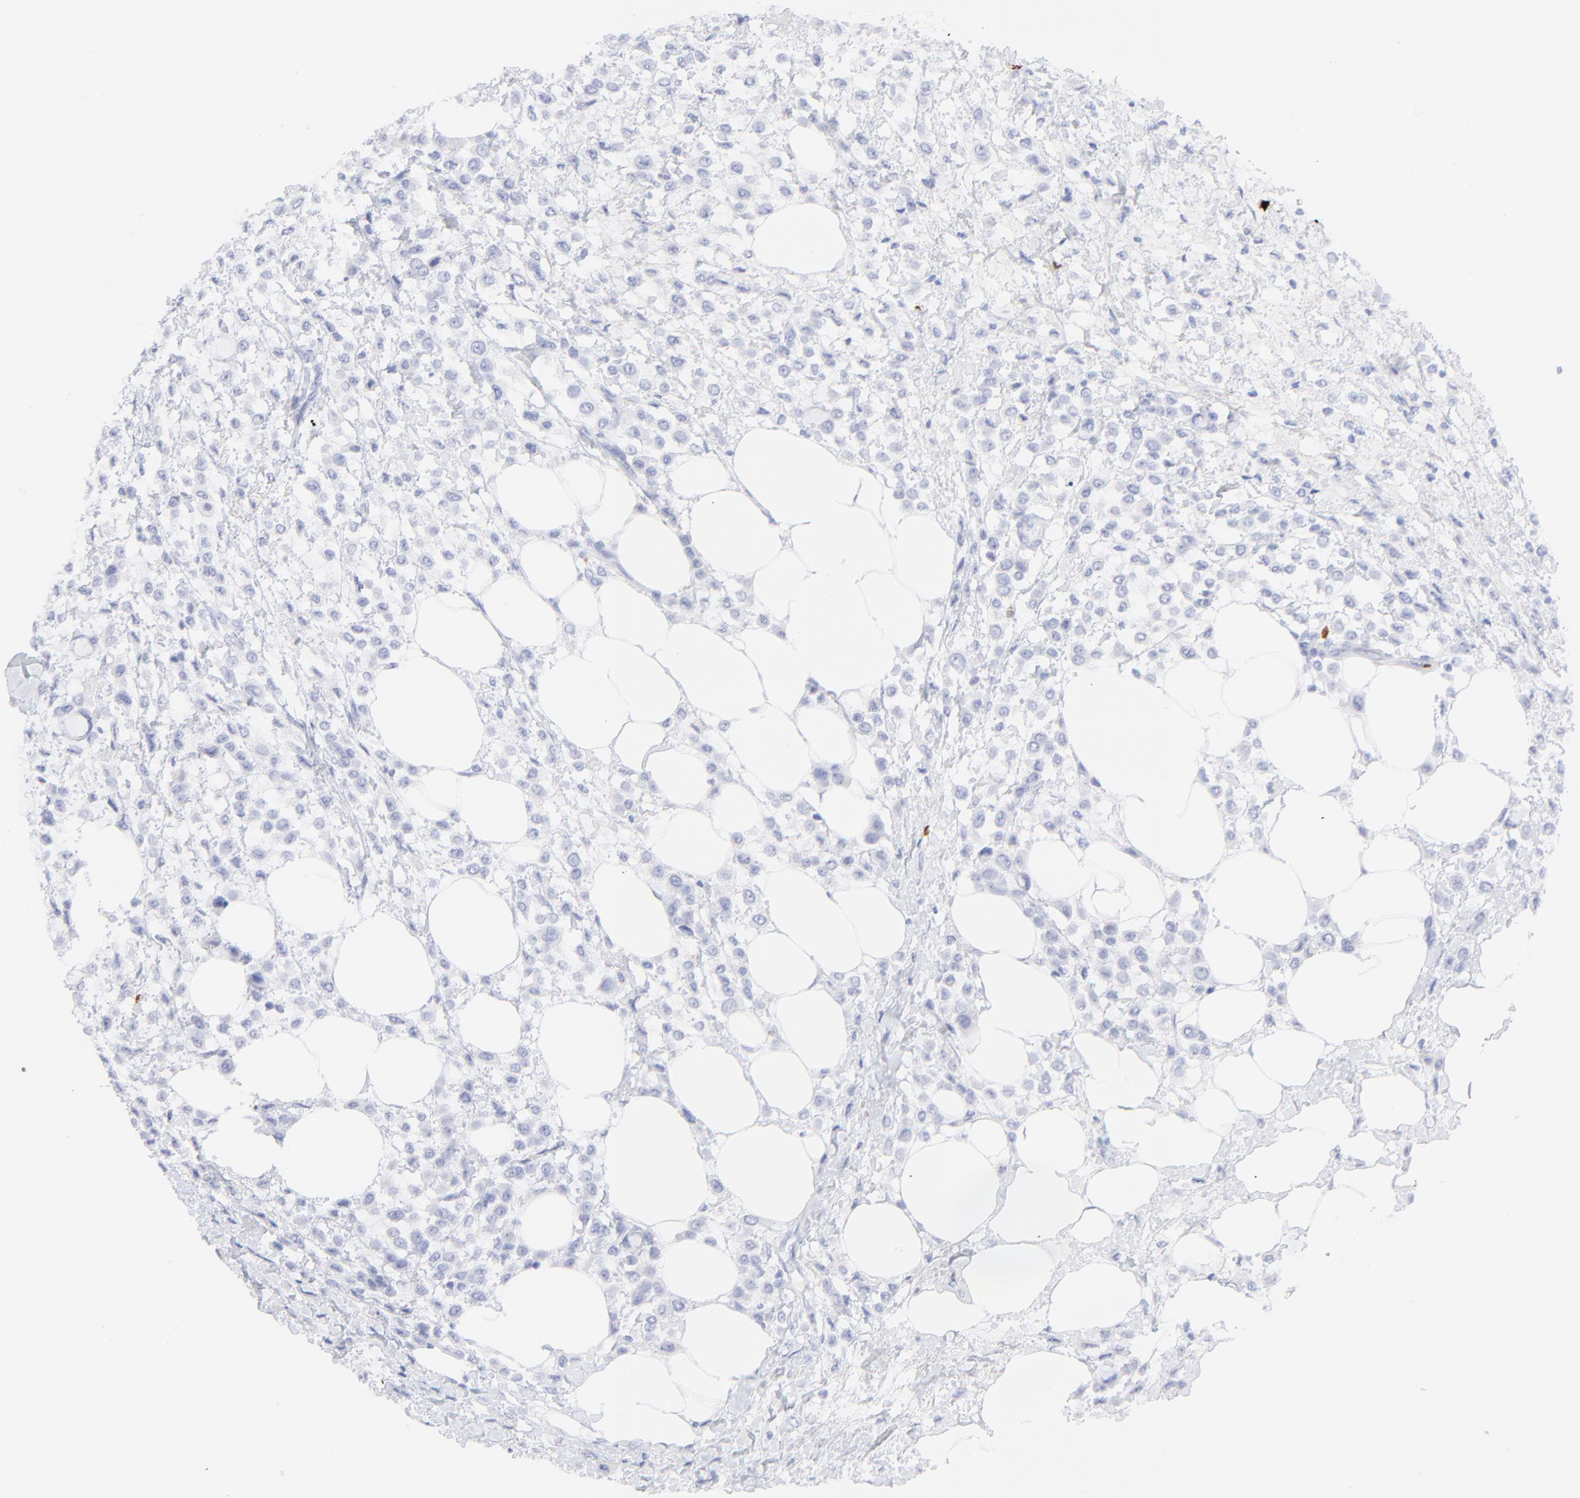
{"staining": {"intensity": "negative", "quantity": "none", "location": "none"}, "tissue": "breast cancer", "cell_type": "Tumor cells", "image_type": "cancer", "snomed": [{"axis": "morphology", "description": "Lobular carcinoma"}, {"axis": "topography", "description": "Breast"}], "caption": "A high-resolution image shows immunohistochemistry (IHC) staining of breast cancer (lobular carcinoma), which shows no significant staining in tumor cells. (Brightfield microscopy of DAB (3,3'-diaminobenzidine) IHC at high magnification).", "gene": "S100A12", "patient": {"sex": "female", "age": 85}}